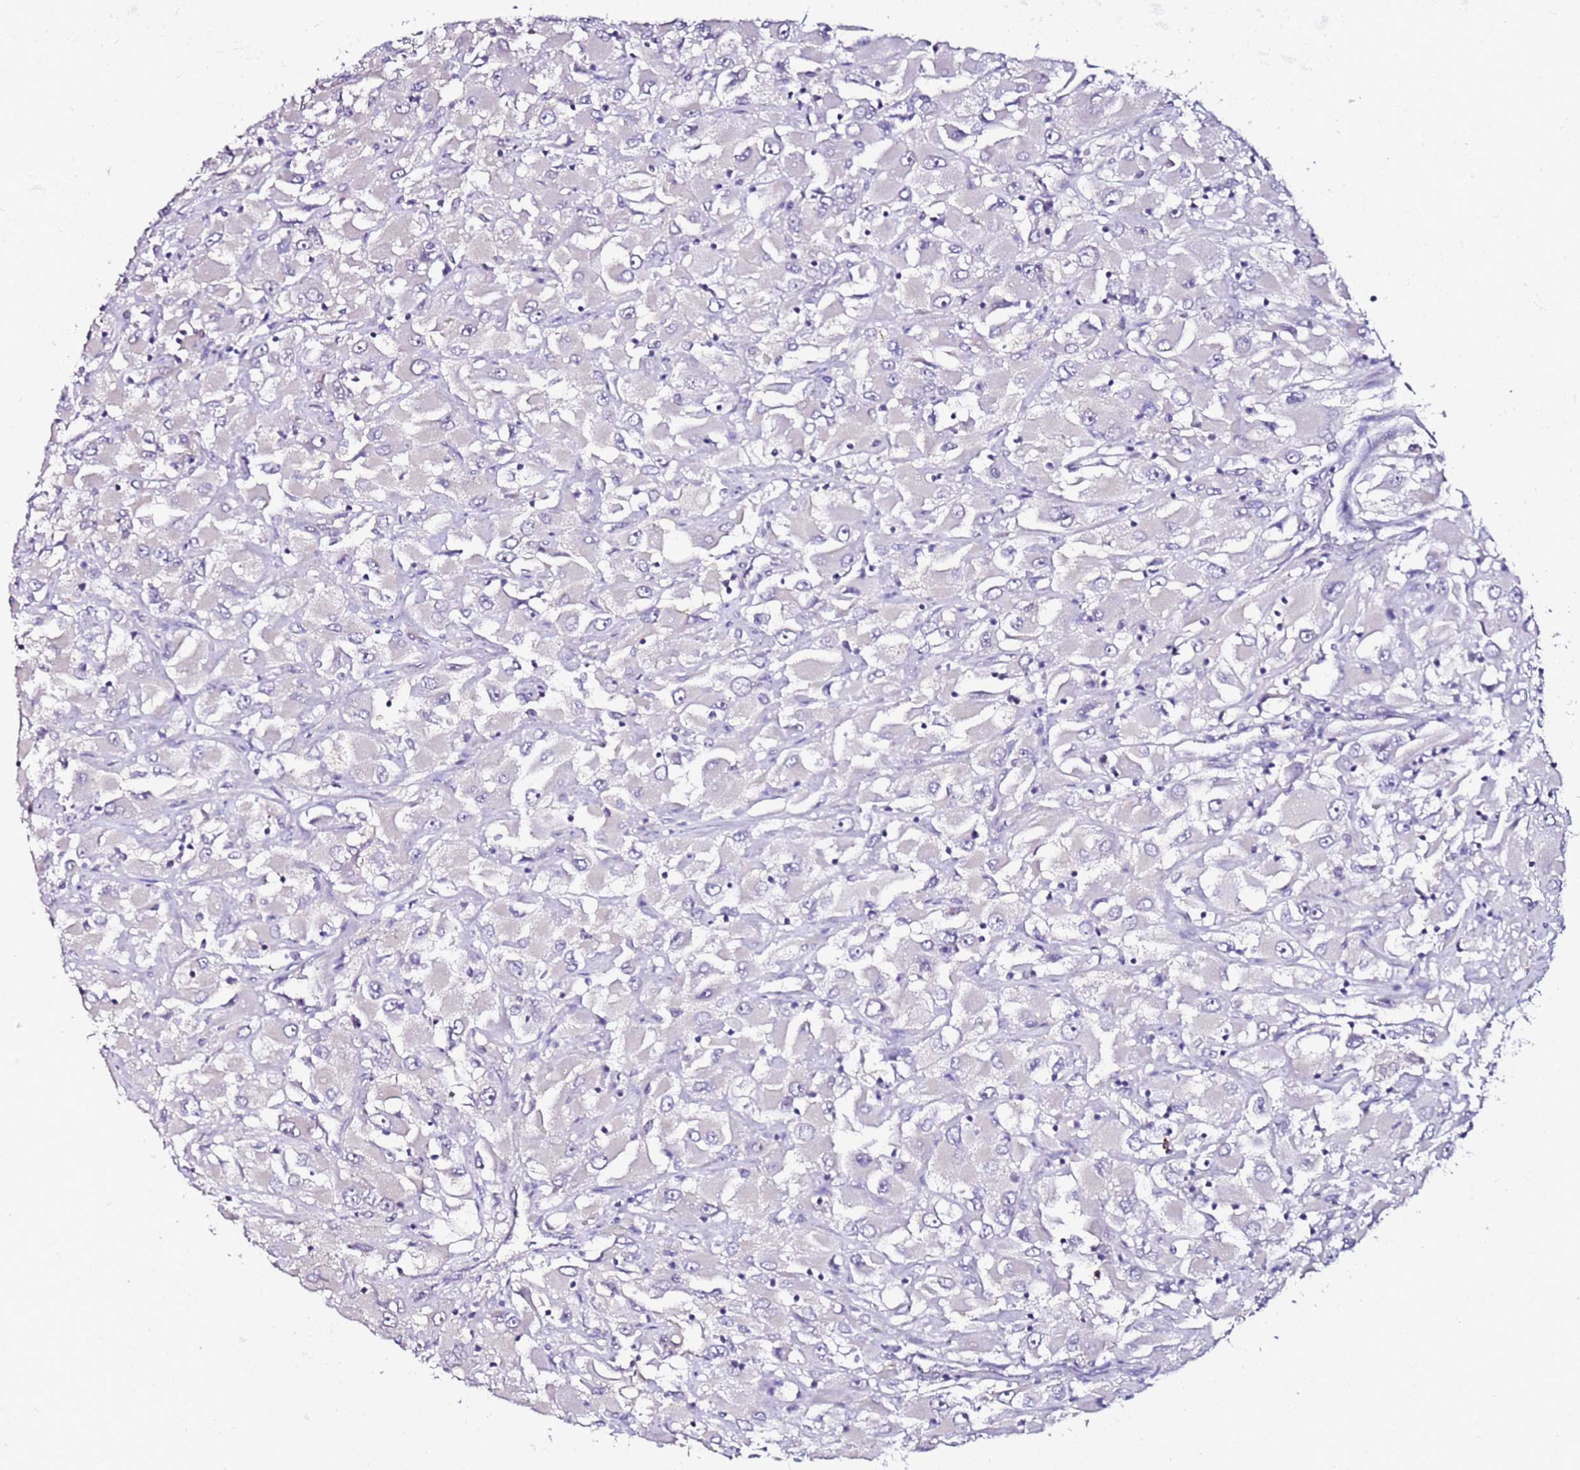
{"staining": {"intensity": "negative", "quantity": "none", "location": "none"}, "tissue": "renal cancer", "cell_type": "Tumor cells", "image_type": "cancer", "snomed": [{"axis": "morphology", "description": "Adenocarcinoma, NOS"}, {"axis": "topography", "description": "Kidney"}], "caption": "A histopathology image of renal adenocarcinoma stained for a protein shows no brown staining in tumor cells.", "gene": "SRRM5", "patient": {"sex": "female", "age": 52}}